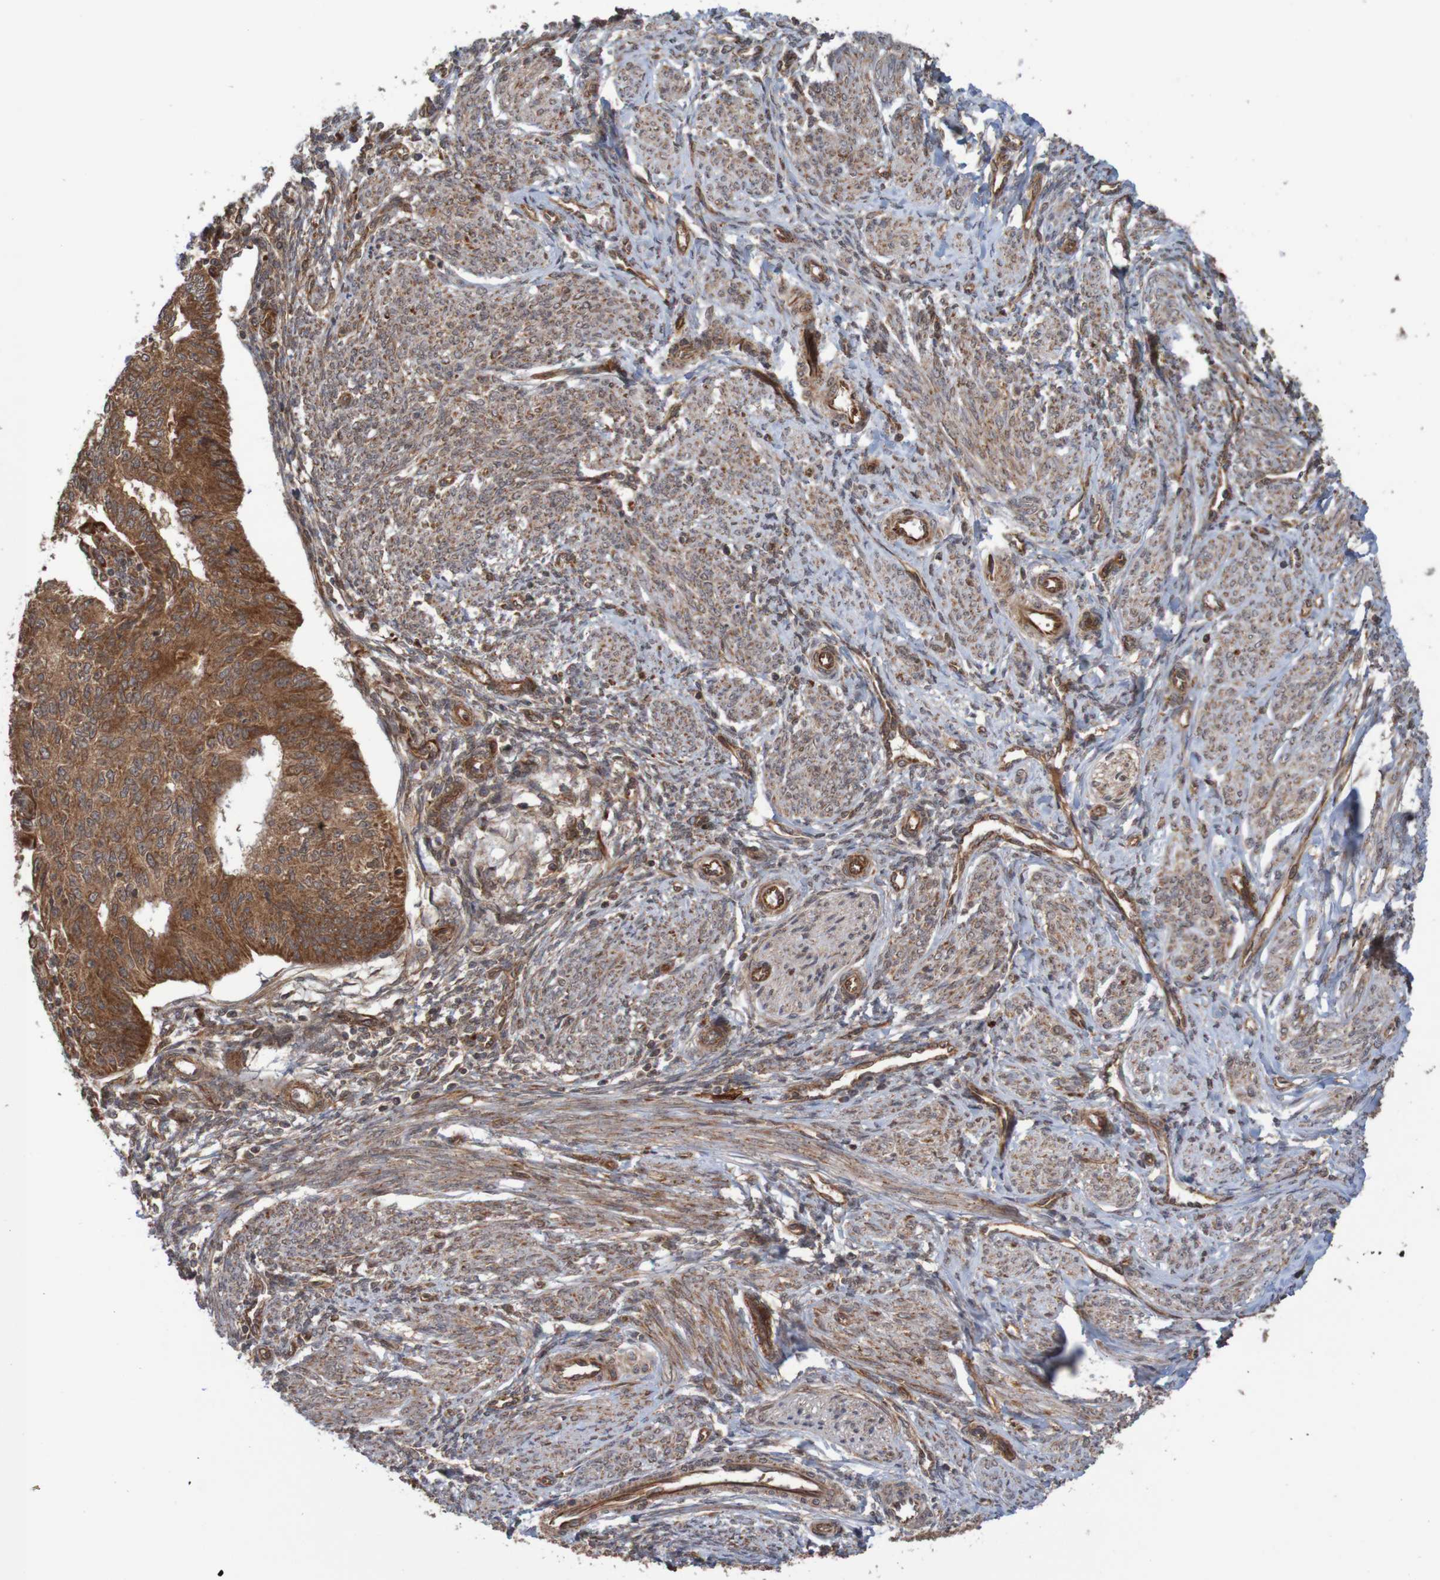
{"staining": {"intensity": "strong", "quantity": ">75%", "location": "cytoplasmic/membranous"}, "tissue": "endometrial cancer", "cell_type": "Tumor cells", "image_type": "cancer", "snomed": [{"axis": "morphology", "description": "Adenocarcinoma, NOS"}, {"axis": "topography", "description": "Endometrium"}], "caption": "Protein analysis of endometrial adenocarcinoma tissue demonstrates strong cytoplasmic/membranous positivity in approximately >75% of tumor cells.", "gene": "MRPL52", "patient": {"sex": "female", "age": 32}}